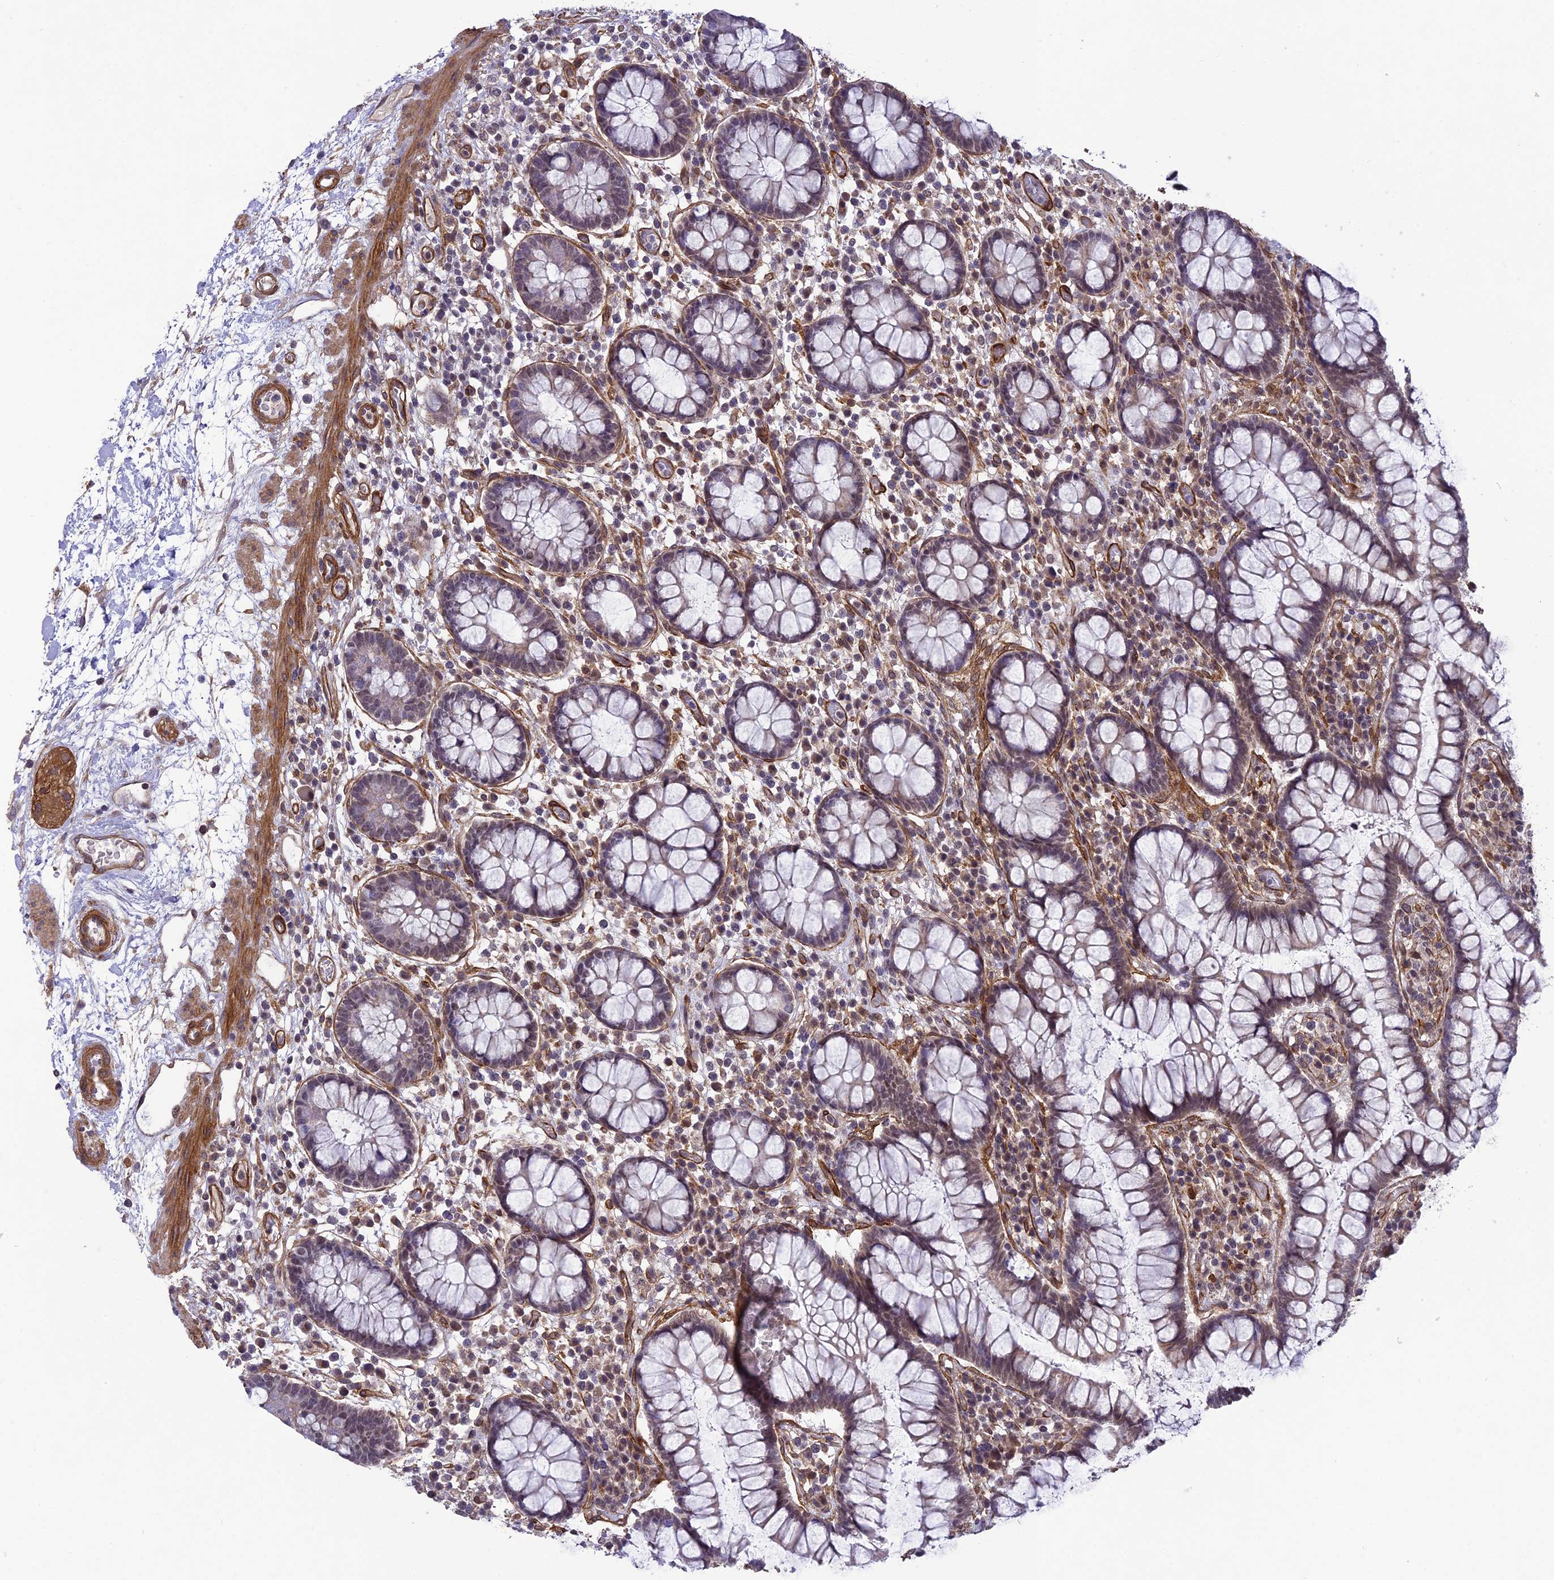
{"staining": {"intensity": "moderate", "quantity": "25%-75%", "location": "cytoplasmic/membranous"}, "tissue": "colon", "cell_type": "Endothelial cells", "image_type": "normal", "snomed": [{"axis": "morphology", "description": "Normal tissue, NOS"}, {"axis": "topography", "description": "Colon"}], "caption": "Colon stained with a brown dye shows moderate cytoplasmic/membranous positive staining in about 25%-75% of endothelial cells.", "gene": "TNS1", "patient": {"sex": "female", "age": 79}}